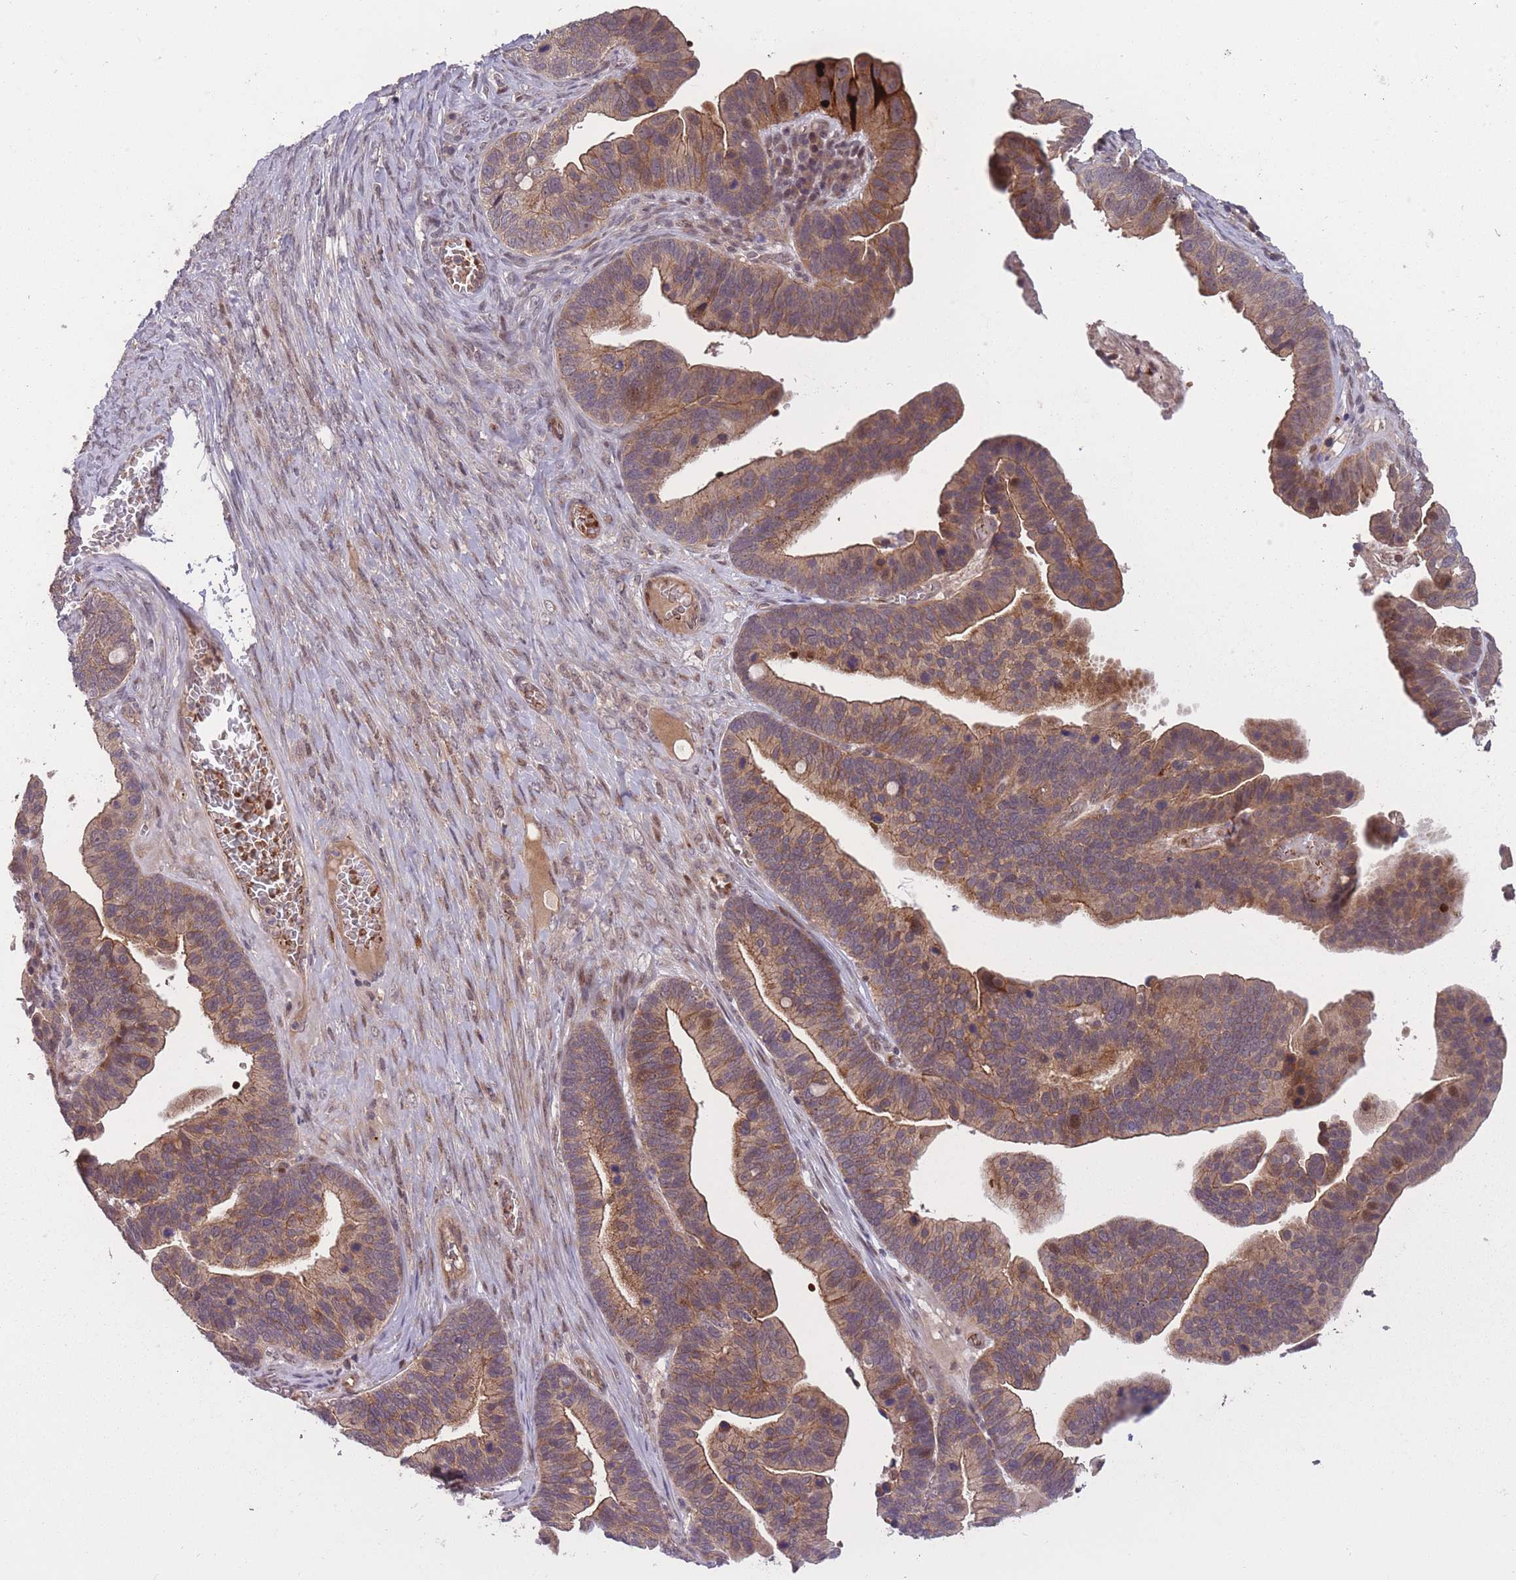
{"staining": {"intensity": "moderate", "quantity": ">75%", "location": "cytoplasmic/membranous"}, "tissue": "ovarian cancer", "cell_type": "Tumor cells", "image_type": "cancer", "snomed": [{"axis": "morphology", "description": "Cystadenocarcinoma, serous, NOS"}, {"axis": "topography", "description": "Ovary"}], "caption": "Protein staining of ovarian serous cystadenocarcinoma tissue displays moderate cytoplasmic/membranous staining in about >75% of tumor cells.", "gene": "SECTM1", "patient": {"sex": "female", "age": 56}}